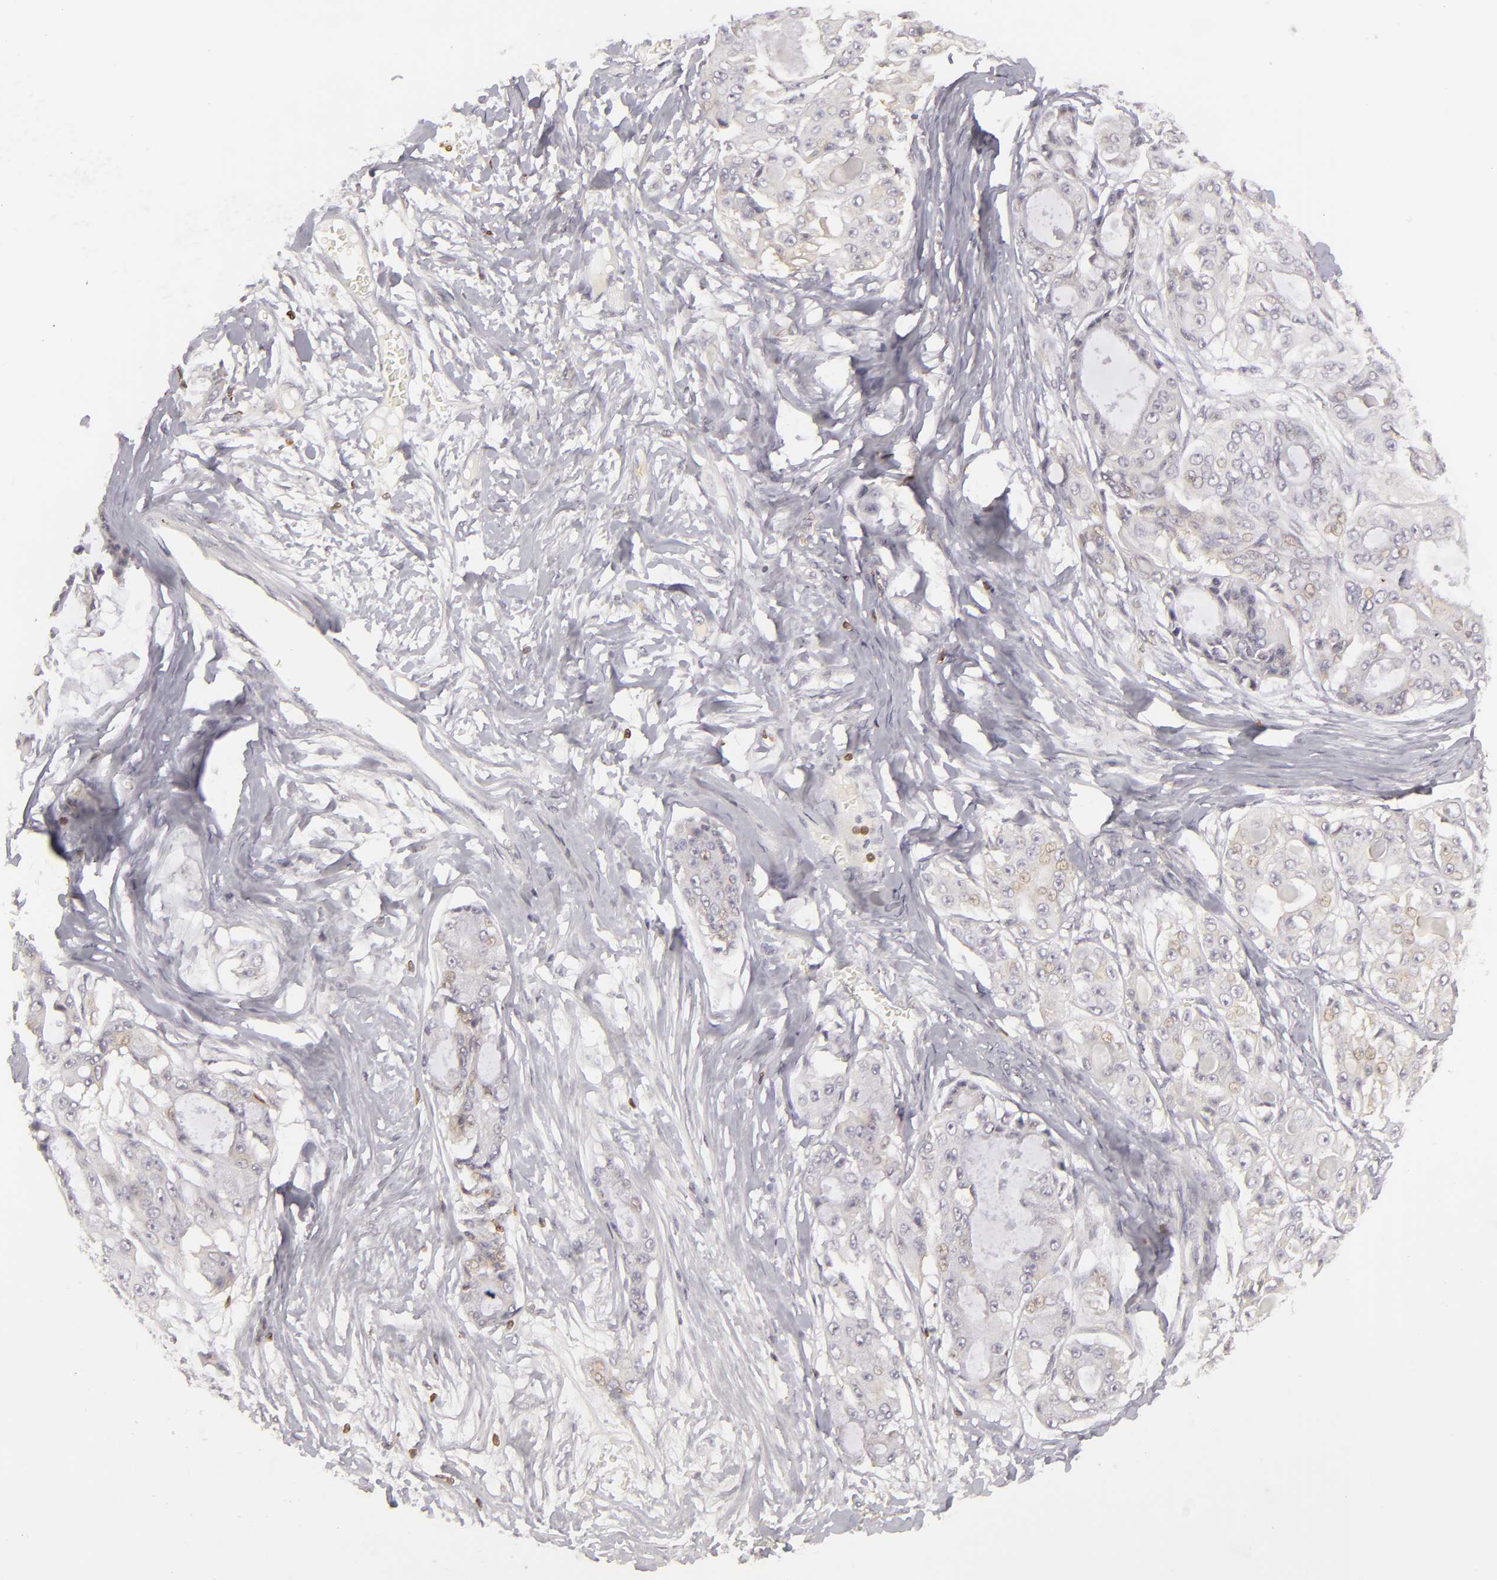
{"staining": {"intensity": "weak", "quantity": "<25%", "location": "cytoplasmic/membranous"}, "tissue": "ovarian cancer", "cell_type": "Tumor cells", "image_type": "cancer", "snomed": [{"axis": "morphology", "description": "Carcinoma, endometroid"}, {"axis": "topography", "description": "Ovary"}], "caption": "An immunohistochemistry micrograph of ovarian cancer is shown. There is no staining in tumor cells of ovarian cancer.", "gene": "APOBEC3G", "patient": {"sex": "female", "age": 61}}